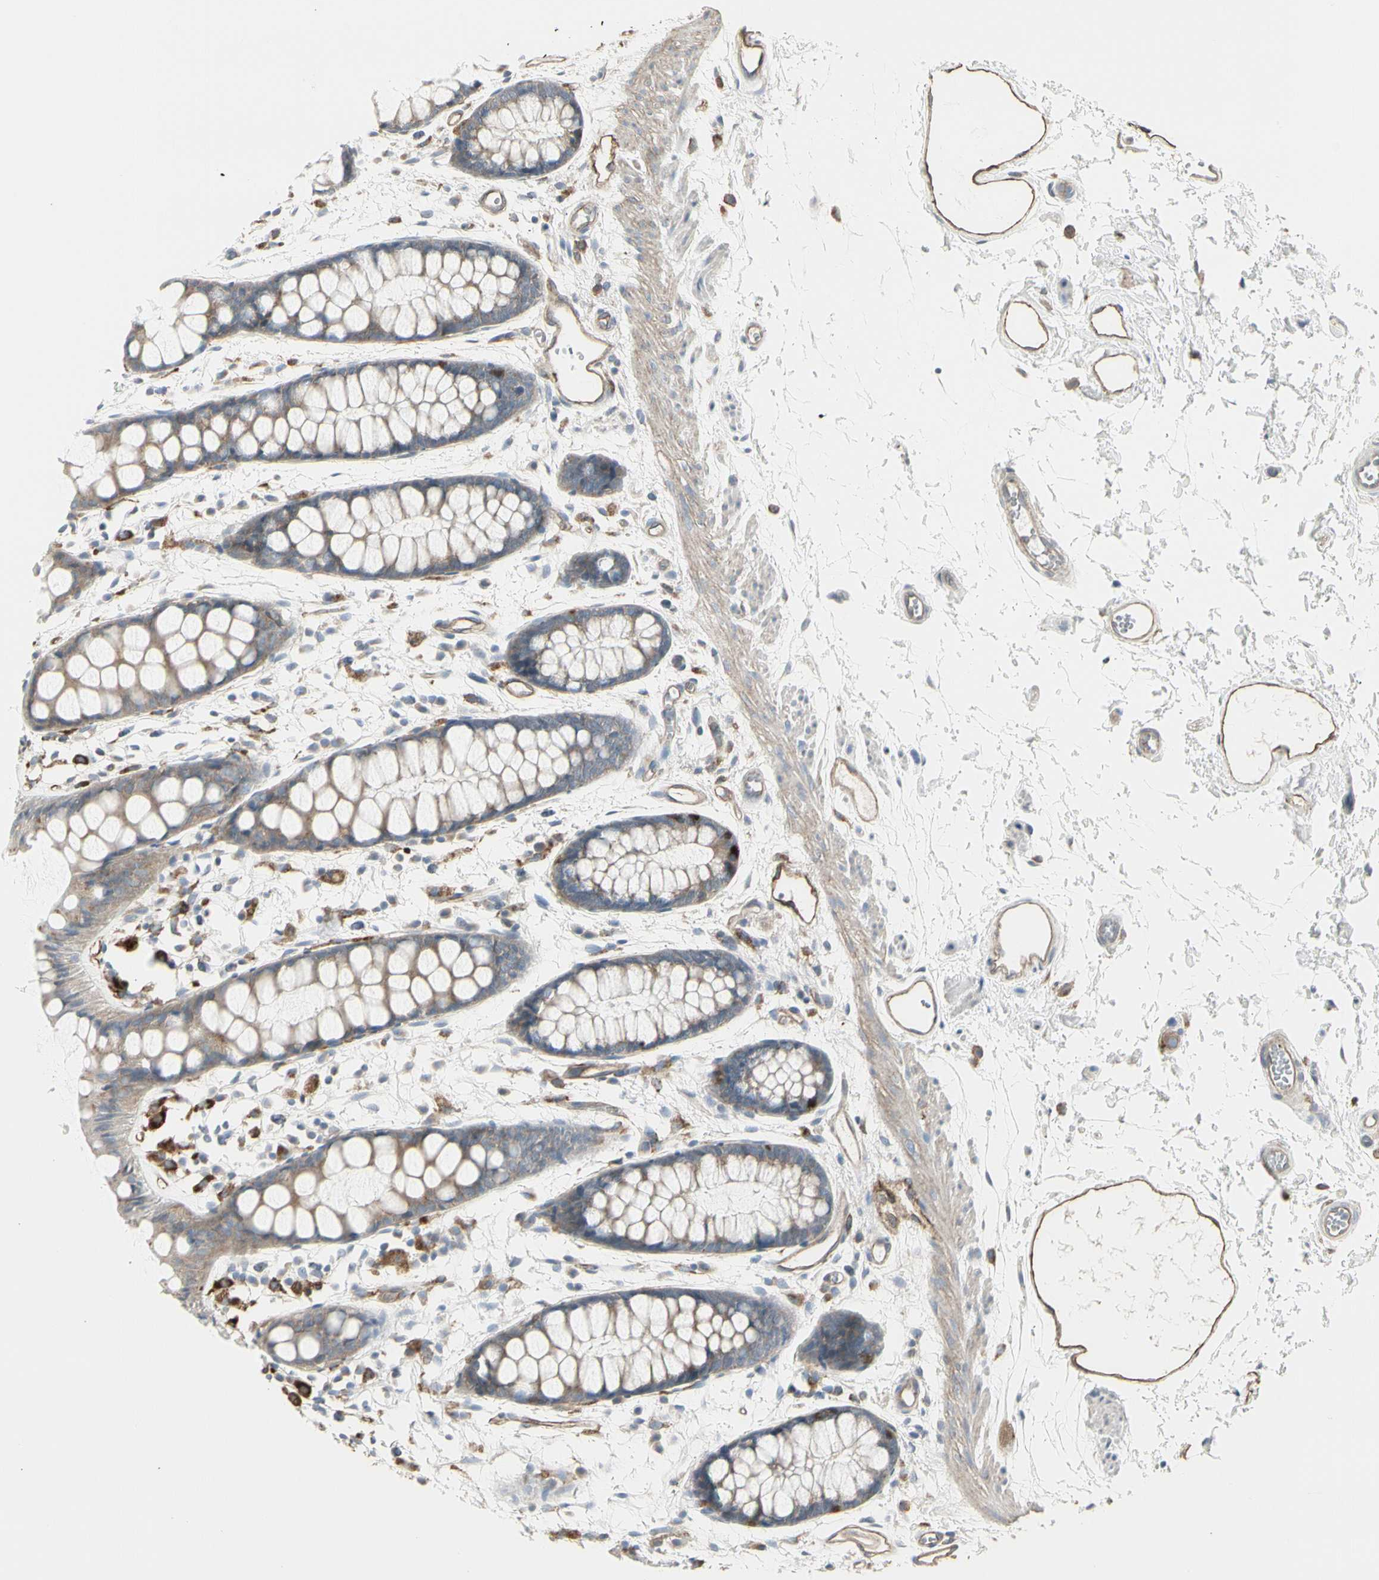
{"staining": {"intensity": "moderate", "quantity": ">75%", "location": "cytoplasmic/membranous"}, "tissue": "rectum", "cell_type": "Glandular cells", "image_type": "normal", "snomed": [{"axis": "morphology", "description": "Normal tissue, NOS"}, {"axis": "topography", "description": "Rectum"}], "caption": "Protein analysis of benign rectum reveals moderate cytoplasmic/membranous expression in about >75% of glandular cells.", "gene": "ATP6V1B2", "patient": {"sex": "female", "age": 66}}